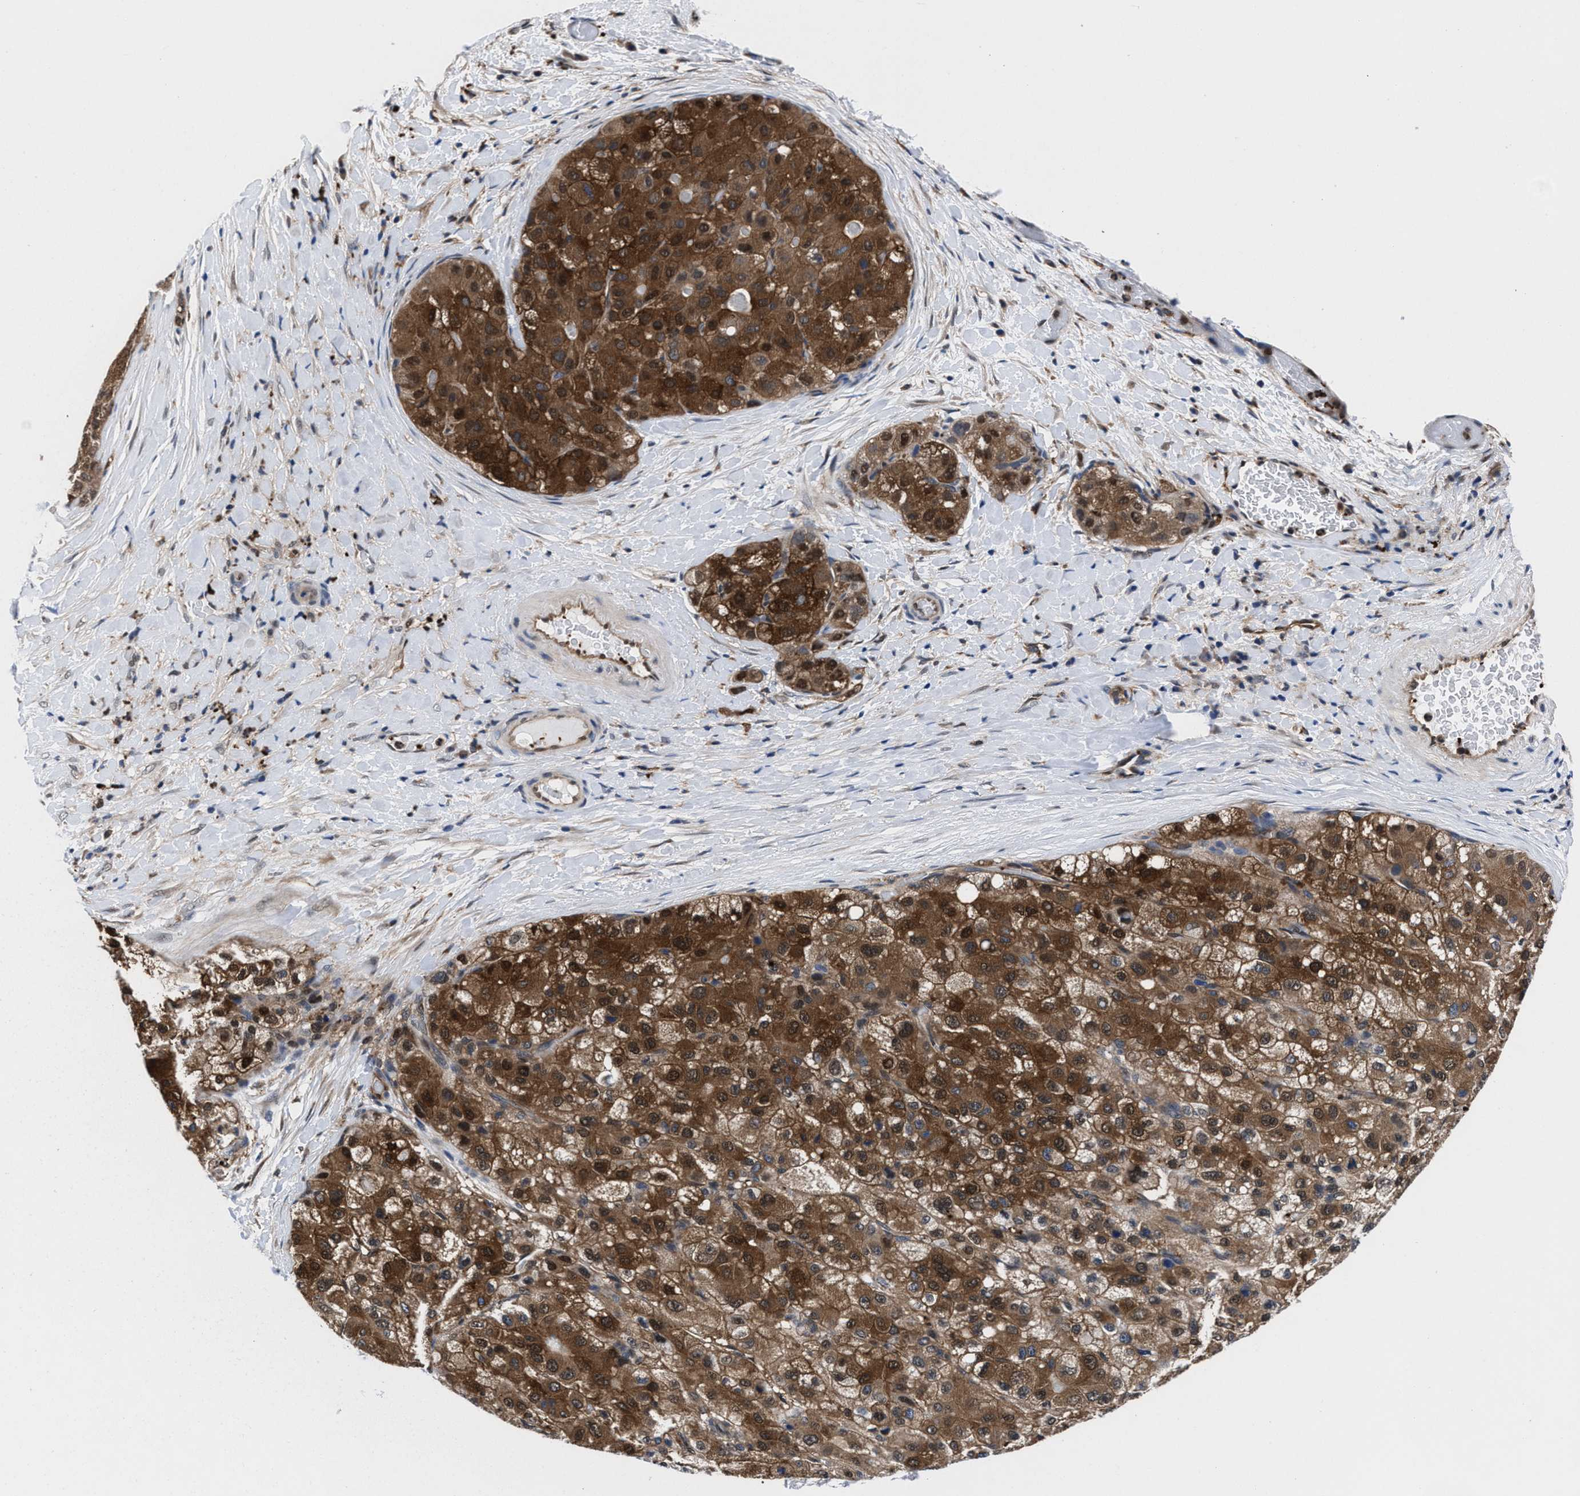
{"staining": {"intensity": "moderate", "quantity": ">75%", "location": "cytoplasmic/membranous,nuclear"}, "tissue": "liver cancer", "cell_type": "Tumor cells", "image_type": "cancer", "snomed": [{"axis": "morphology", "description": "Carcinoma, Hepatocellular, NOS"}, {"axis": "topography", "description": "Liver"}], "caption": "Immunohistochemical staining of human liver hepatocellular carcinoma reveals medium levels of moderate cytoplasmic/membranous and nuclear positivity in about >75% of tumor cells.", "gene": "ACLY", "patient": {"sex": "male", "age": 80}}